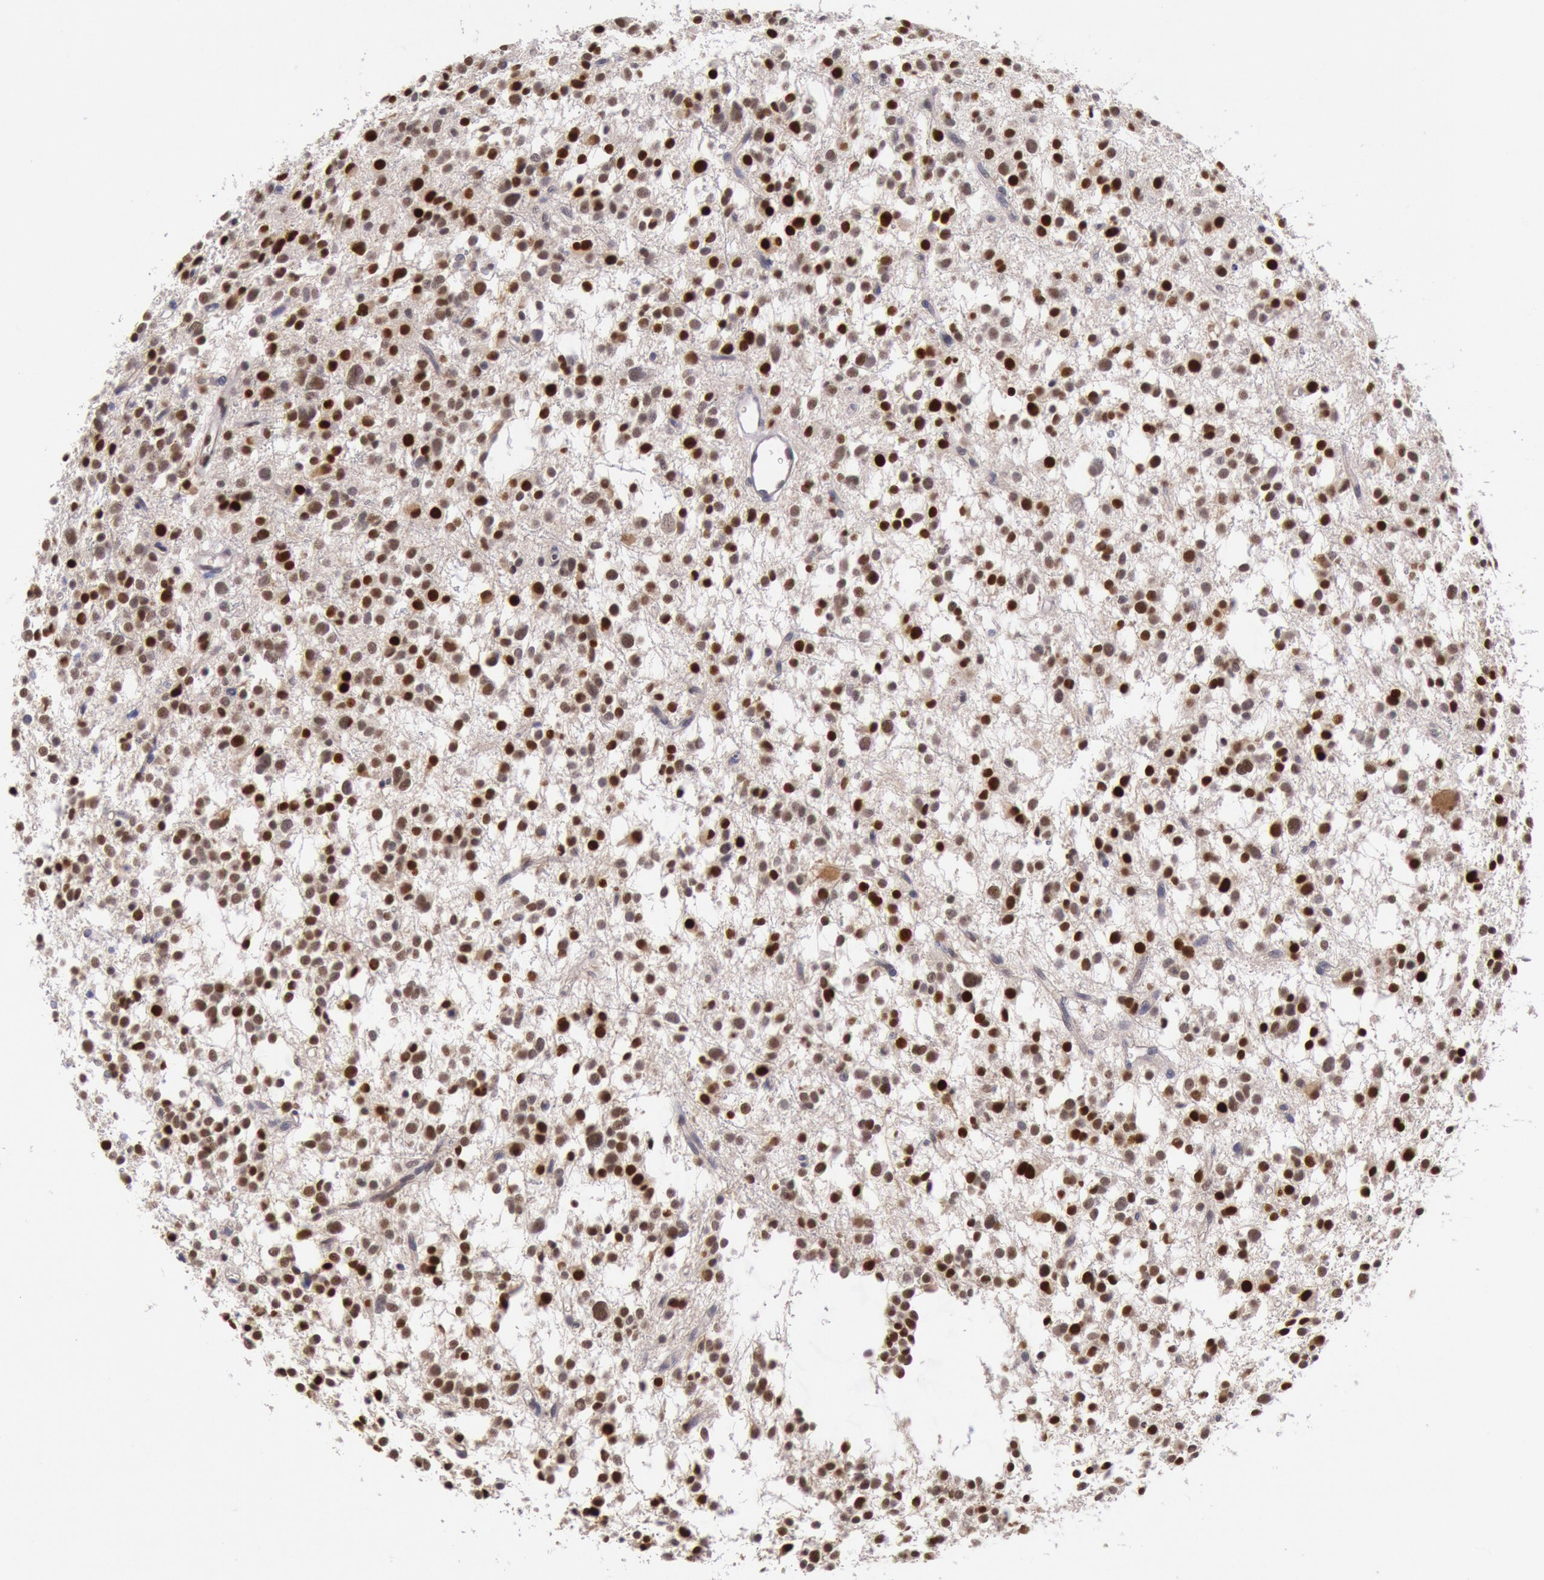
{"staining": {"intensity": "strong", "quantity": ">75%", "location": "nuclear"}, "tissue": "glioma", "cell_type": "Tumor cells", "image_type": "cancer", "snomed": [{"axis": "morphology", "description": "Glioma, malignant, Low grade"}, {"axis": "topography", "description": "Brain"}], "caption": "A high-resolution photomicrograph shows IHC staining of malignant glioma (low-grade), which displays strong nuclear expression in about >75% of tumor cells.", "gene": "RPS6KA5", "patient": {"sex": "female", "age": 36}}